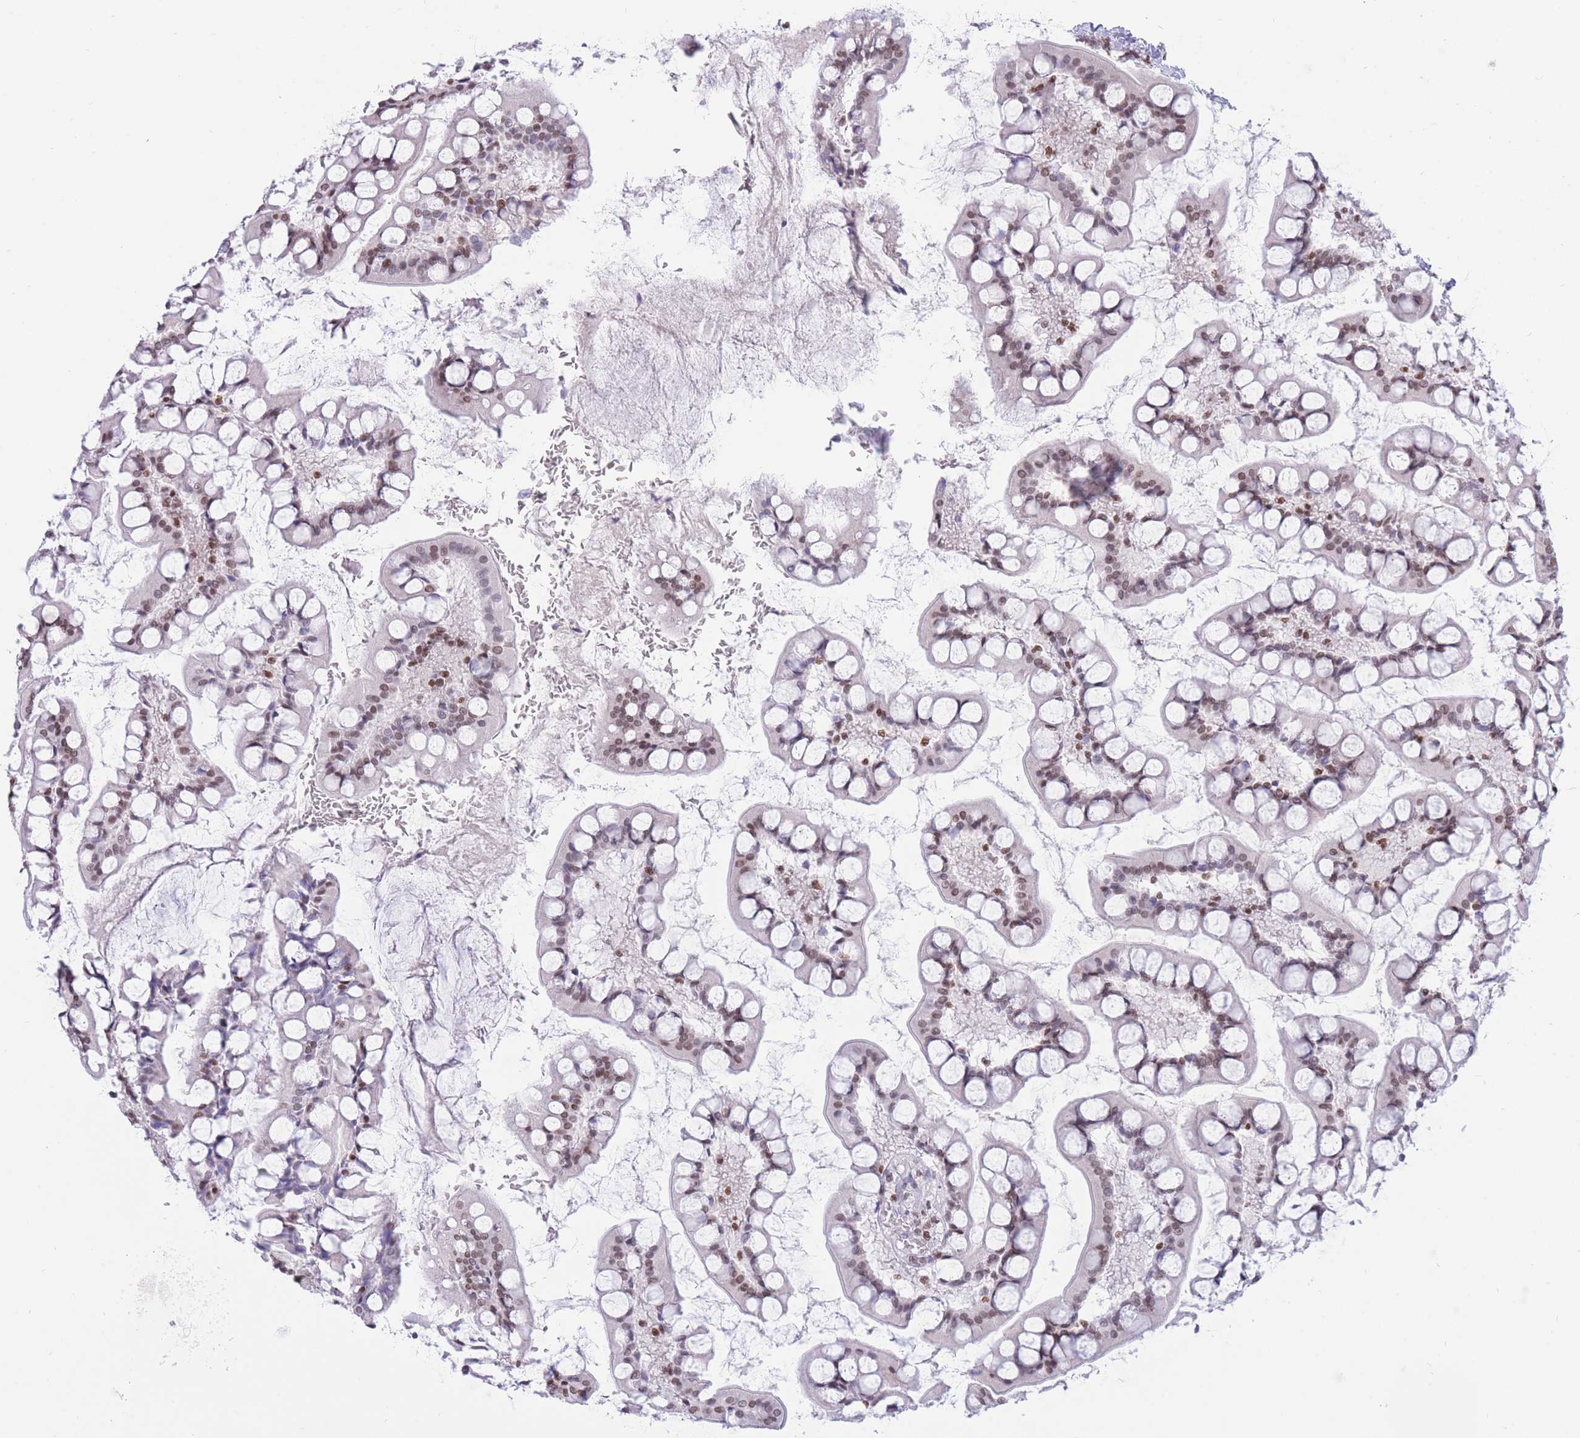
{"staining": {"intensity": "moderate", "quantity": ">75%", "location": "nuclear"}, "tissue": "small intestine", "cell_type": "Glandular cells", "image_type": "normal", "snomed": [{"axis": "morphology", "description": "Normal tissue, NOS"}, {"axis": "topography", "description": "Small intestine"}], "caption": "Immunohistochemical staining of normal small intestine reveals moderate nuclear protein positivity in approximately >75% of glandular cells.", "gene": "HMGN1", "patient": {"sex": "male", "age": 52}}